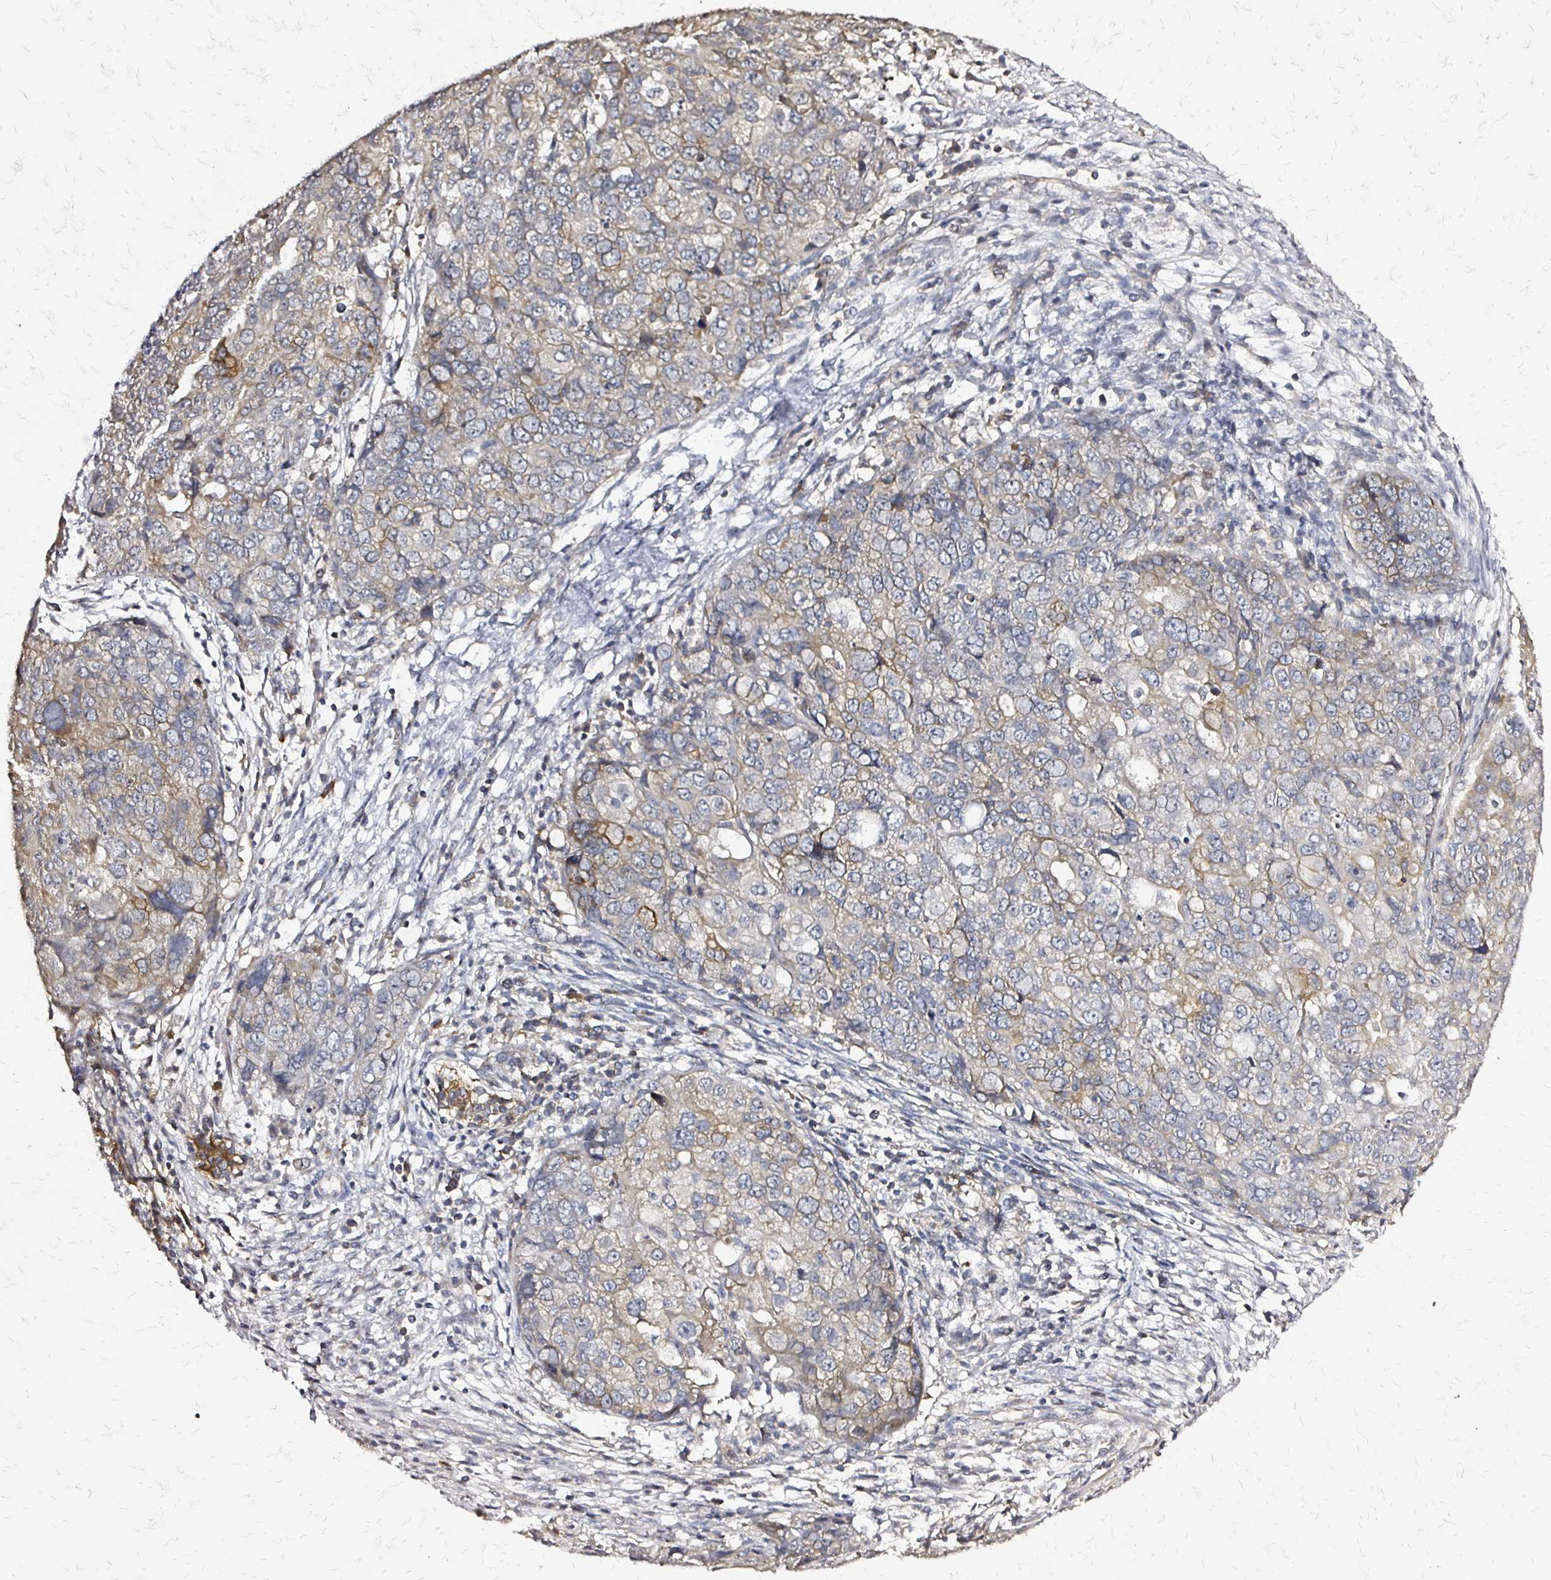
{"staining": {"intensity": "weak", "quantity": "25%-75%", "location": "cytoplasmic/membranous"}, "tissue": "endometrial cancer", "cell_type": "Tumor cells", "image_type": "cancer", "snomed": [{"axis": "morphology", "description": "Adenocarcinoma, NOS"}, {"axis": "topography", "description": "Uterus"}], "caption": "A brown stain labels weak cytoplasmic/membranous positivity of a protein in human endometrial adenocarcinoma tumor cells.", "gene": "SLC9A9", "patient": {"sex": "female", "age": 79}}